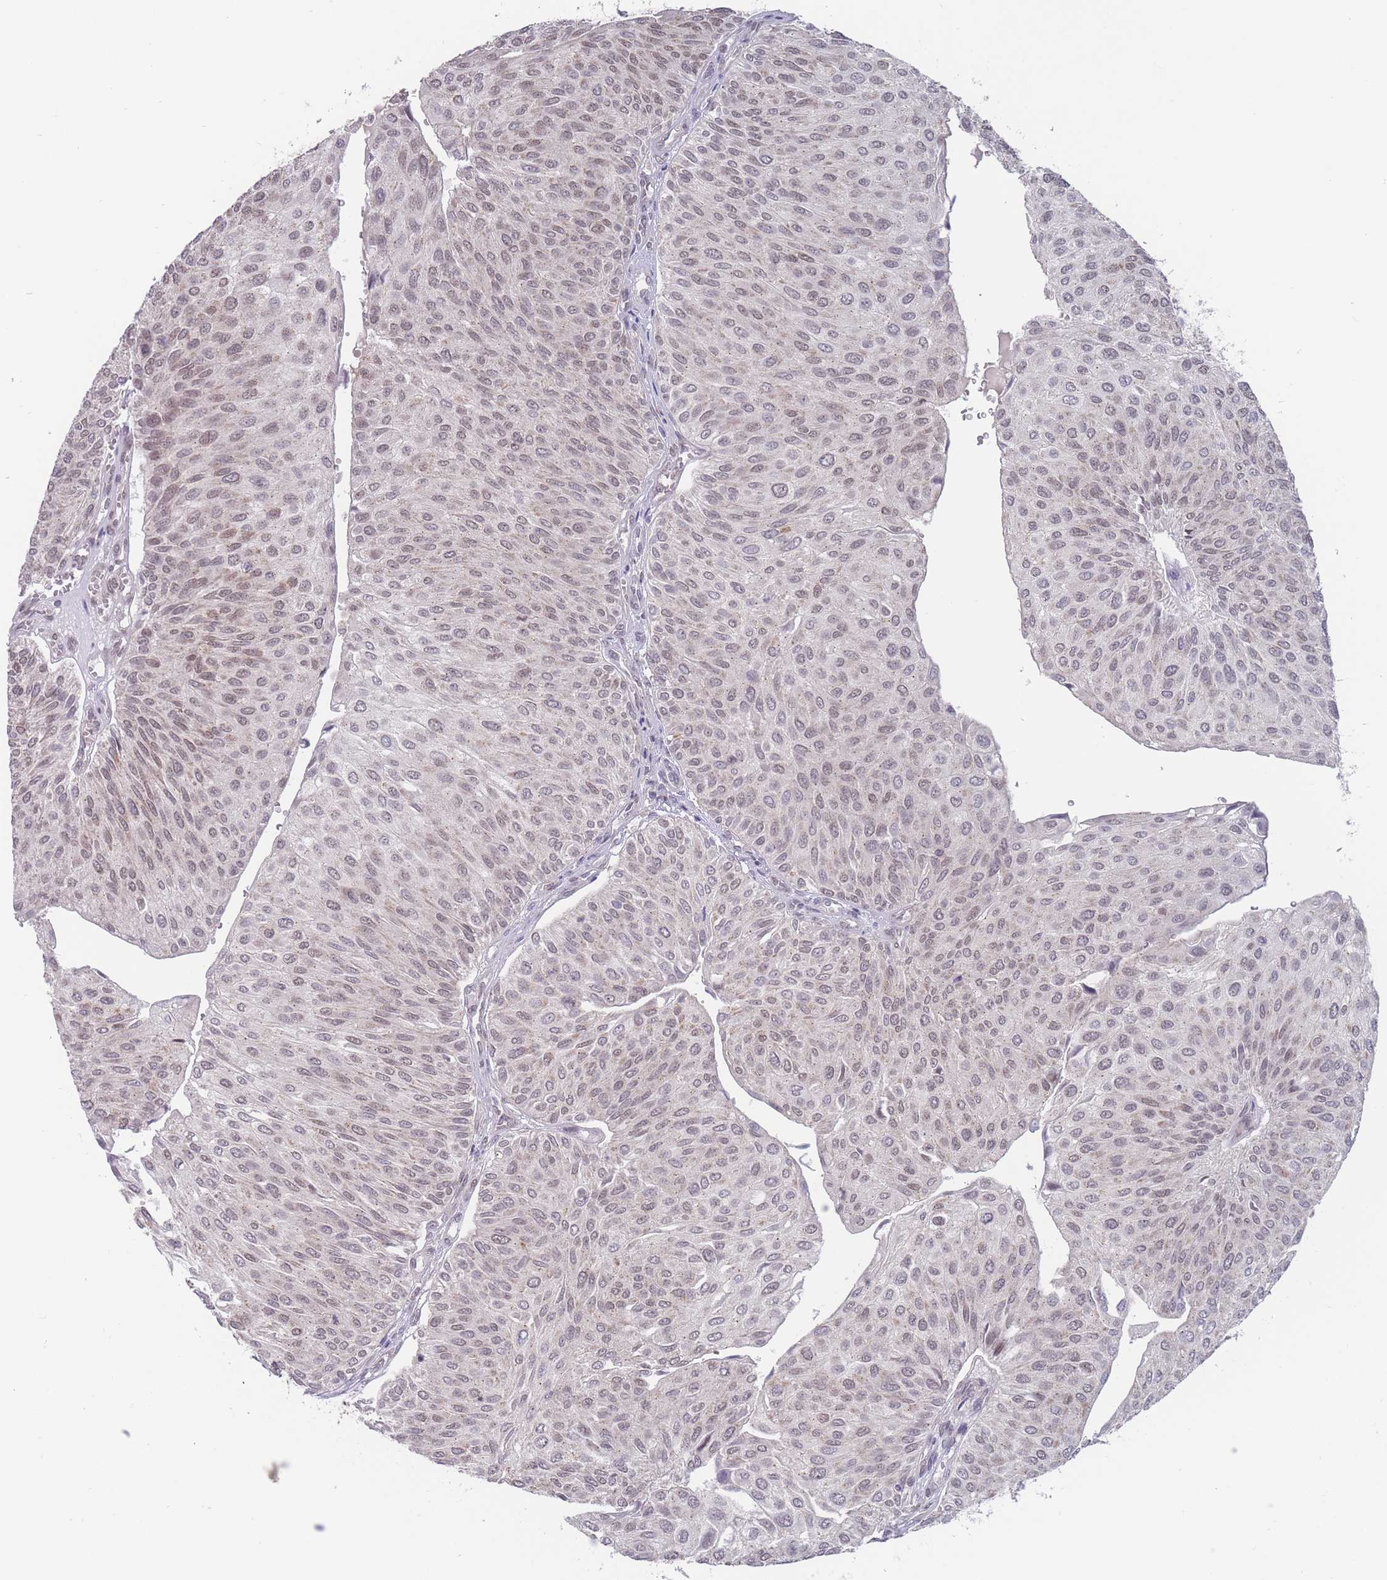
{"staining": {"intensity": "weak", "quantity": "25%-75%", "location": "cytoplasmic/membranous,nuclear"}, "tissue": "urothelial cancer", "cell_type": "Tumor cells", "image_type": "cancer", "snomed": [{"axis": "morphology", "description": "Urothelial carcinoma, NOS"}, {"axis": "topography", "description": "Urinary bladder"}], "caption": "This image displays immunohistochemistry staining of human transitional cell carcinoma, with low weak cytoplasmic/membranous and nuclear positivity in approximately 25%-75% of tumor cells.", "gene": "PEX7", "patient": {"sex": "male", "age": 67}}